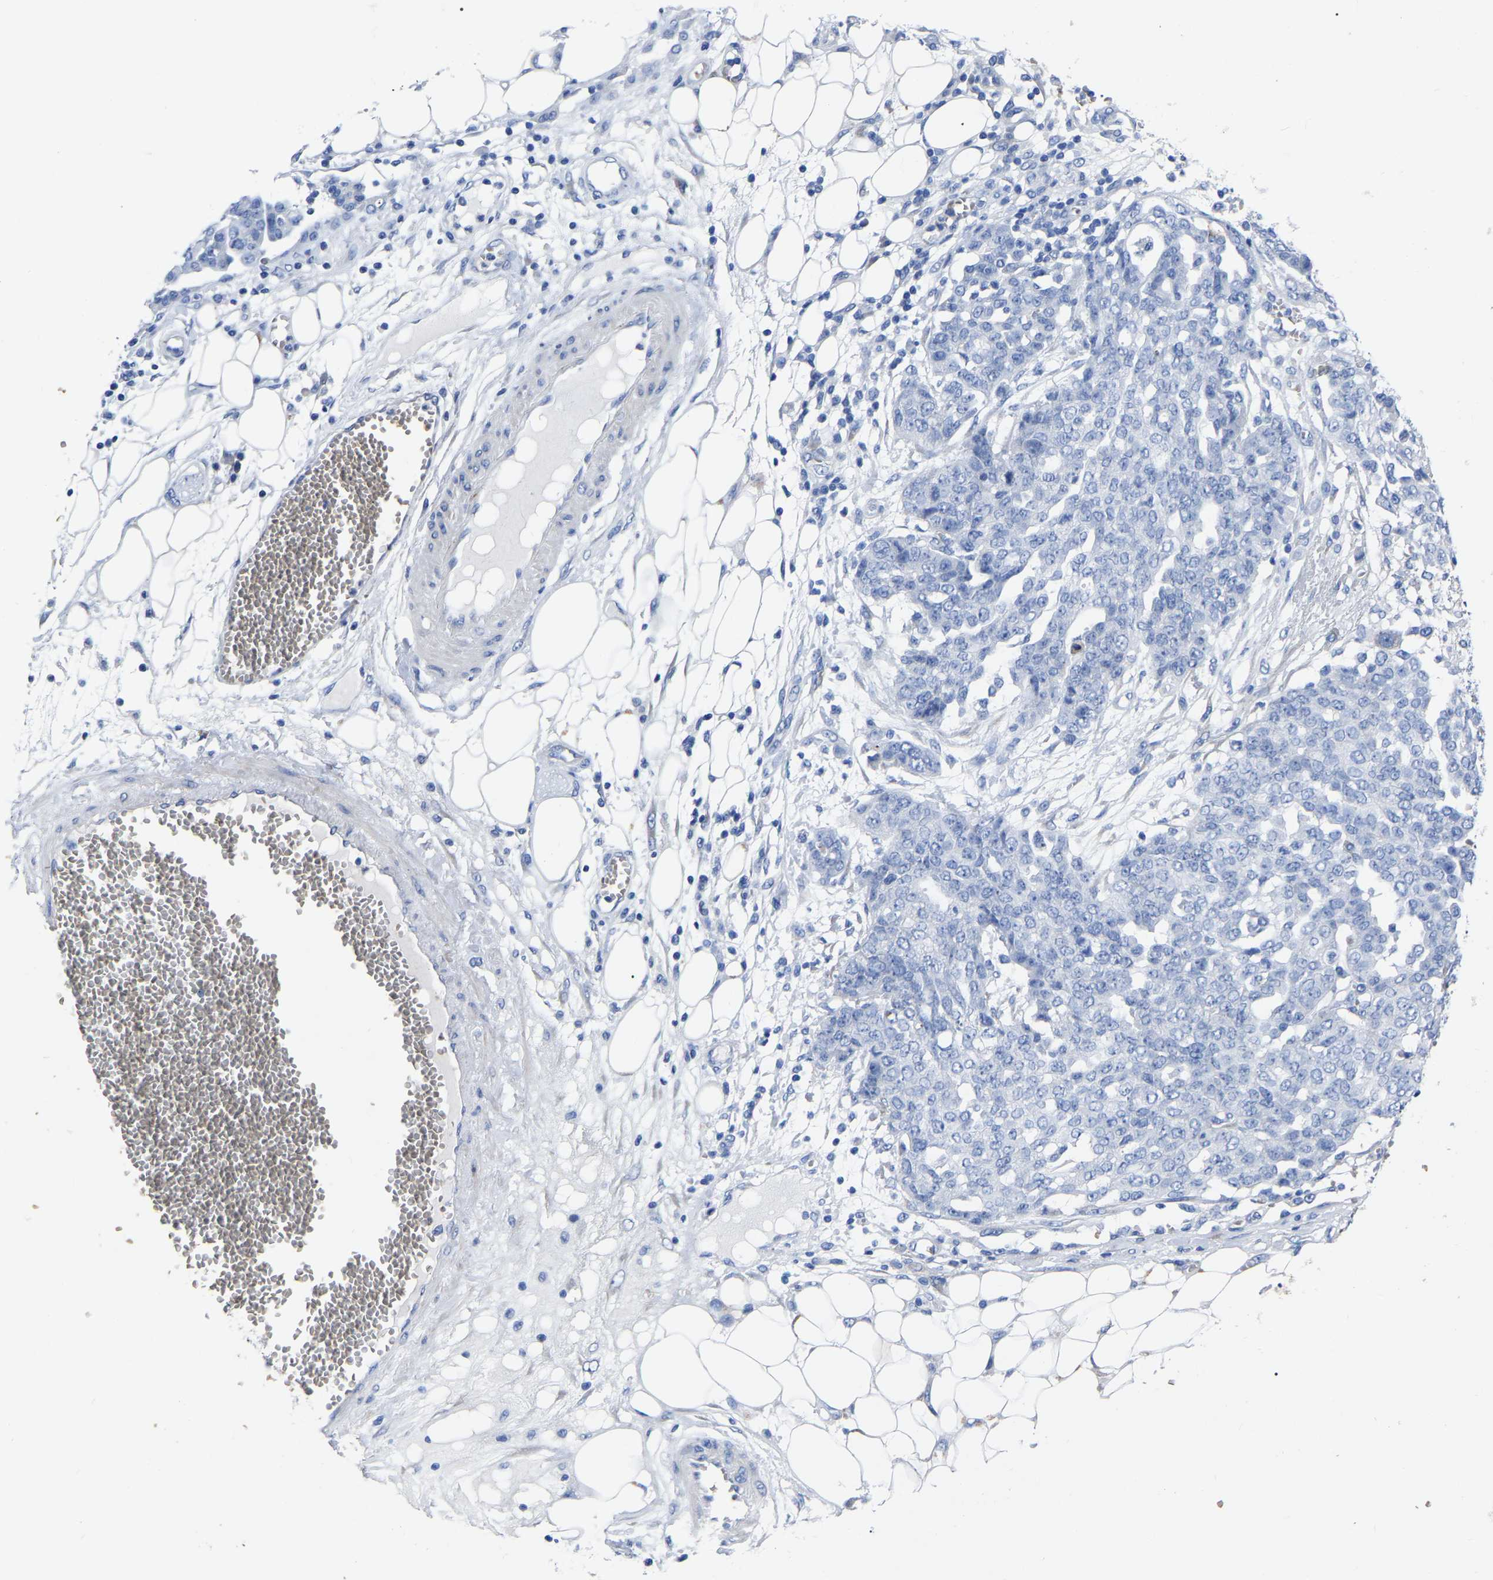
{"staining": {"intensity": "negative", "quantity": "none", "location": "none"}, "tissue": "ovarian cancer", "cell_type": "Tumor cells", "image_type": "cancer", "snomed": [{"axis": "morphology", "description": "Cystadenocarcinoma, serous, NOS"}, {"axis": "topography", "description": "Soft tissue"}, {"axis": "topography", "description": "Ovary"}], "caption": "A photomicrograph of human serous cystadenocarcinoma (ovarian) is negative for staining in tumor cells.", "gene": "GDF3", "patient": {"sex": "female", "age": 57}}